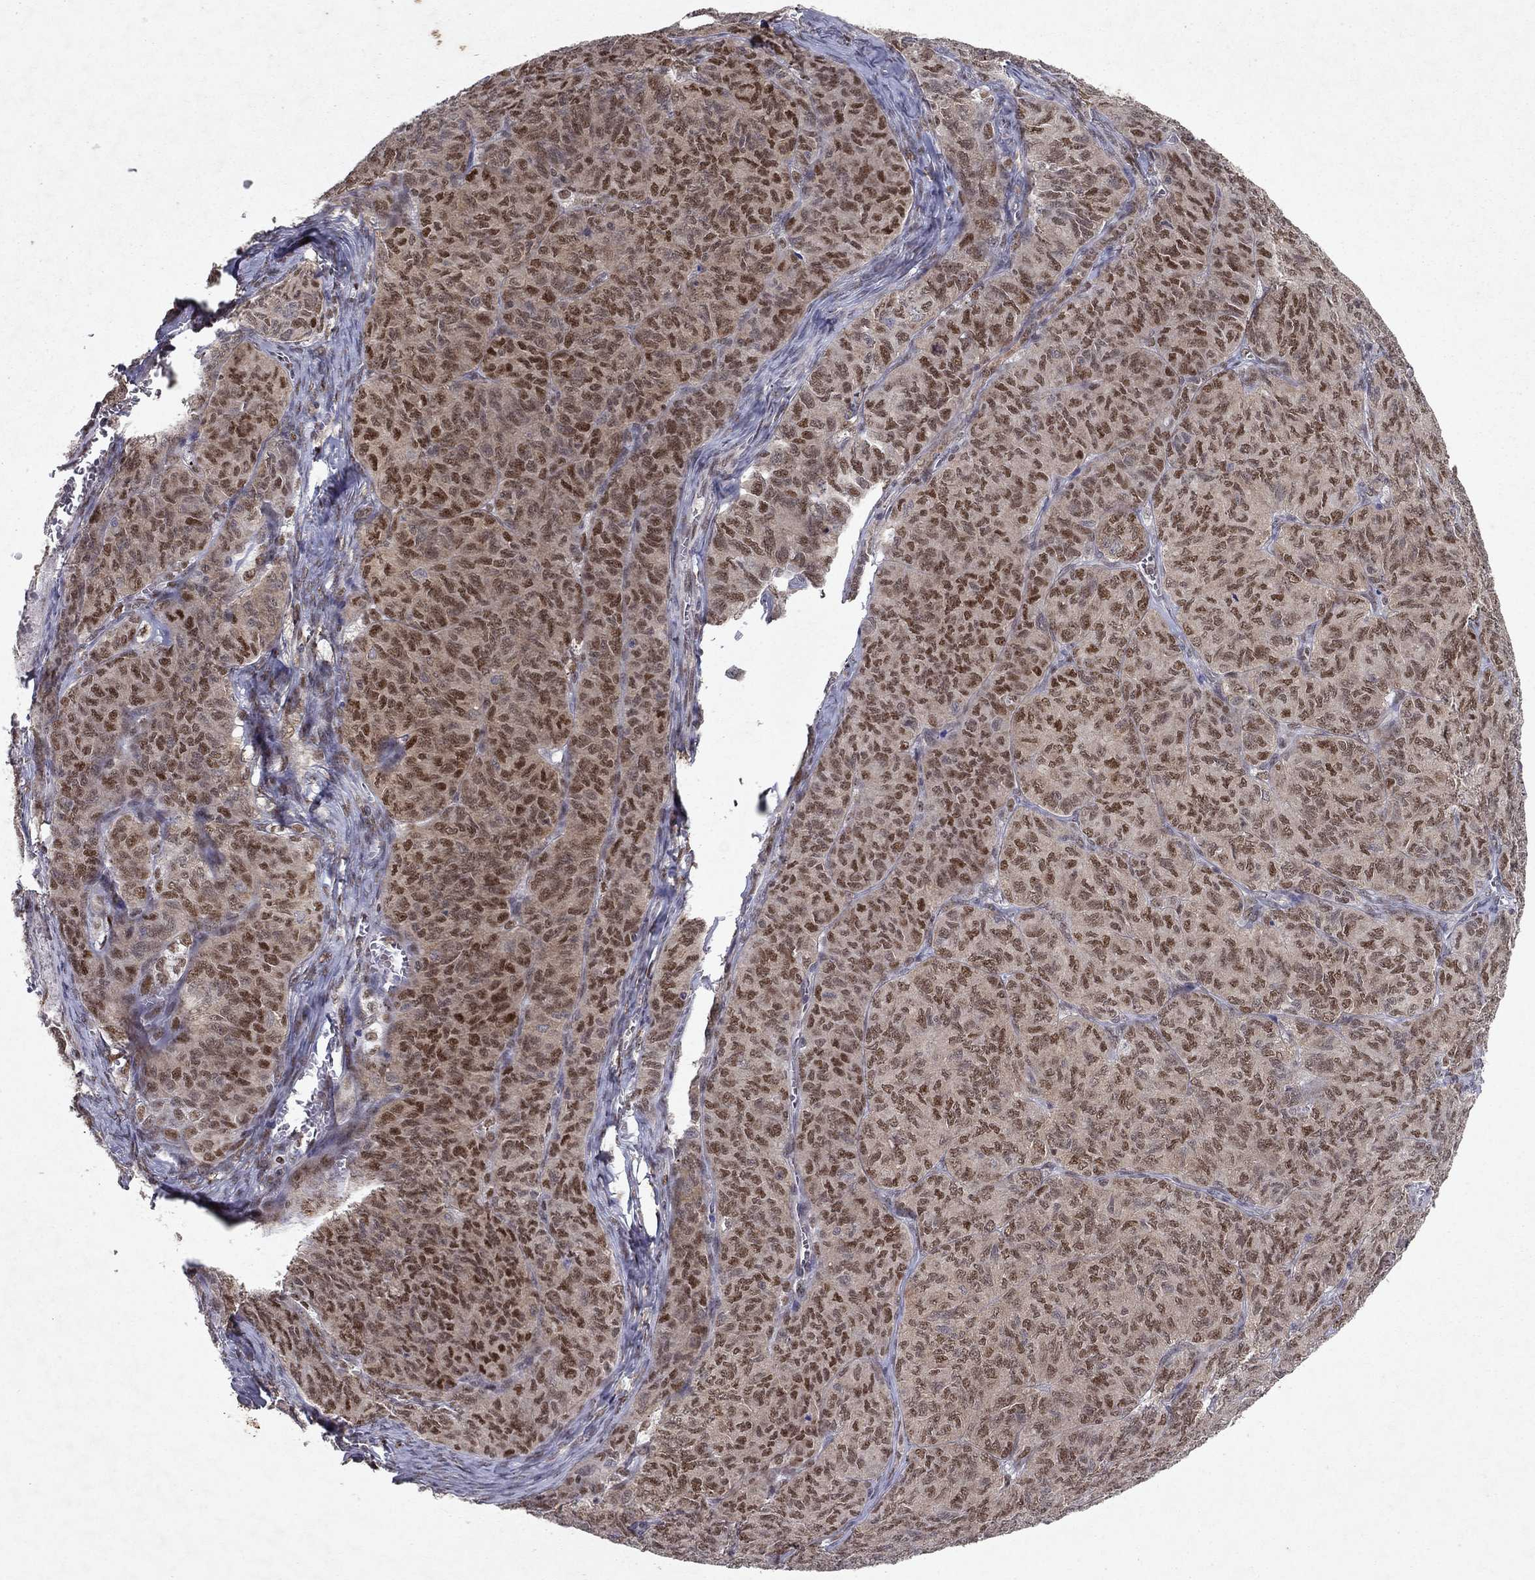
{"staining": {"intensity": "moderate", "quantity": ">75%", "location": "cytoplasmic/membranous,nuclear"}, "tissue": "ovarian cancer", "cell_type": "Tumor cells", "image_type": "cancer", "snomed": [{"axis": "morphology", "description": "Carcinoma, endometroid"}, {"axis": "topography", "description": "Ovary"}], "caption": "There is medium levels of moderate cytoplasmic/membranous and nuclear expression in tumor cells of ovarian endometroid carcinoma, as demonstrated by immunohistochemical staining (brown color).", "gene": "CRTC1", "patient": {"sex": "female", "age": 80}}